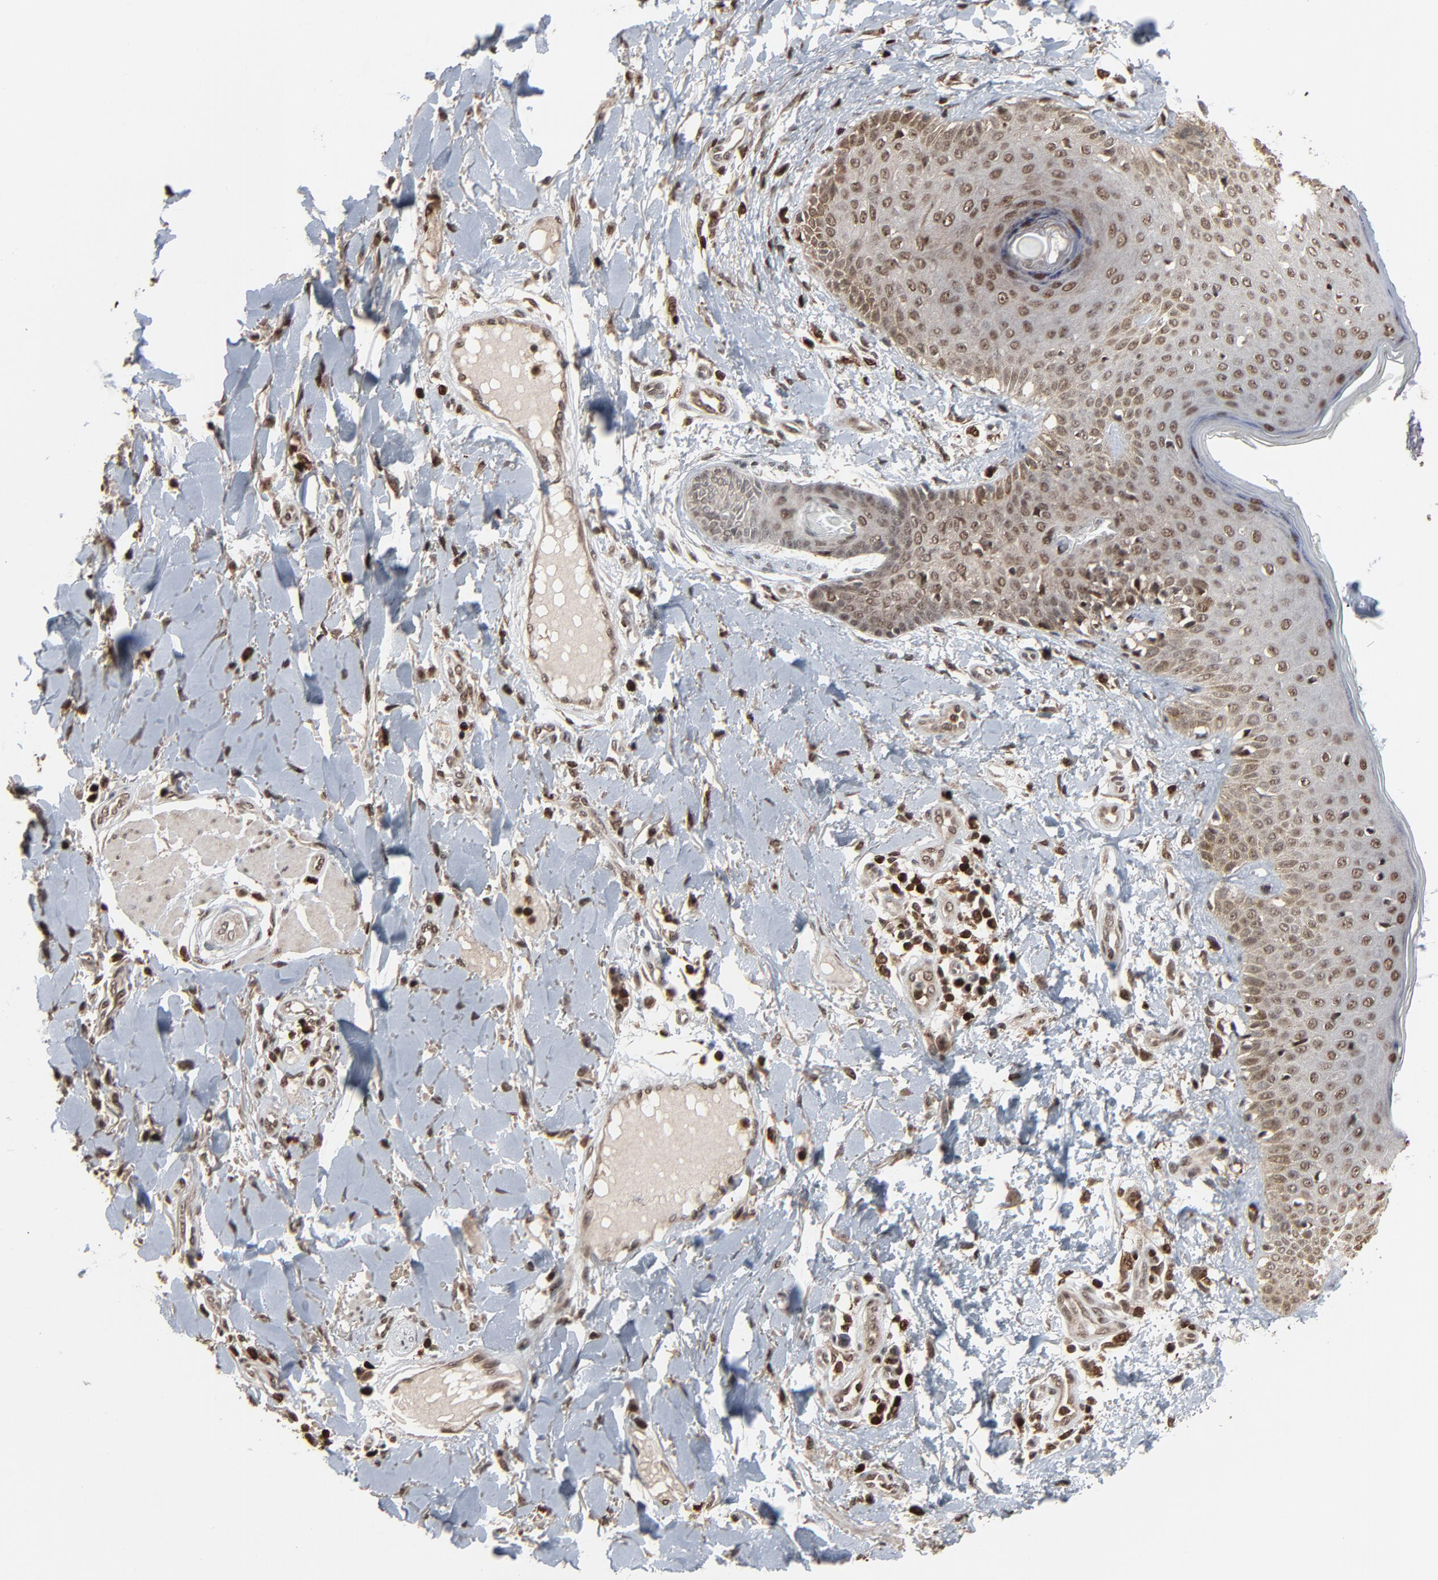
{"staining": {"intensity": "moderate", "quantity": ">75%", "location": "nuclear"}, "tissue": "skin cancer", "cell_type": "Tumor cells", "image_type": "cancer", "snomed": [{"axis": "morphology", "description": "Squamous cell carcinoma, NOS"}, {"axis": "topography", "description": "Skin"}], "caption": "Tumor cells display moderate nuclear expression in approximately >75% of cells in skin cancer.", "gene": "RPS6KA3", "patient": {"sex": "female", "age": 59}}